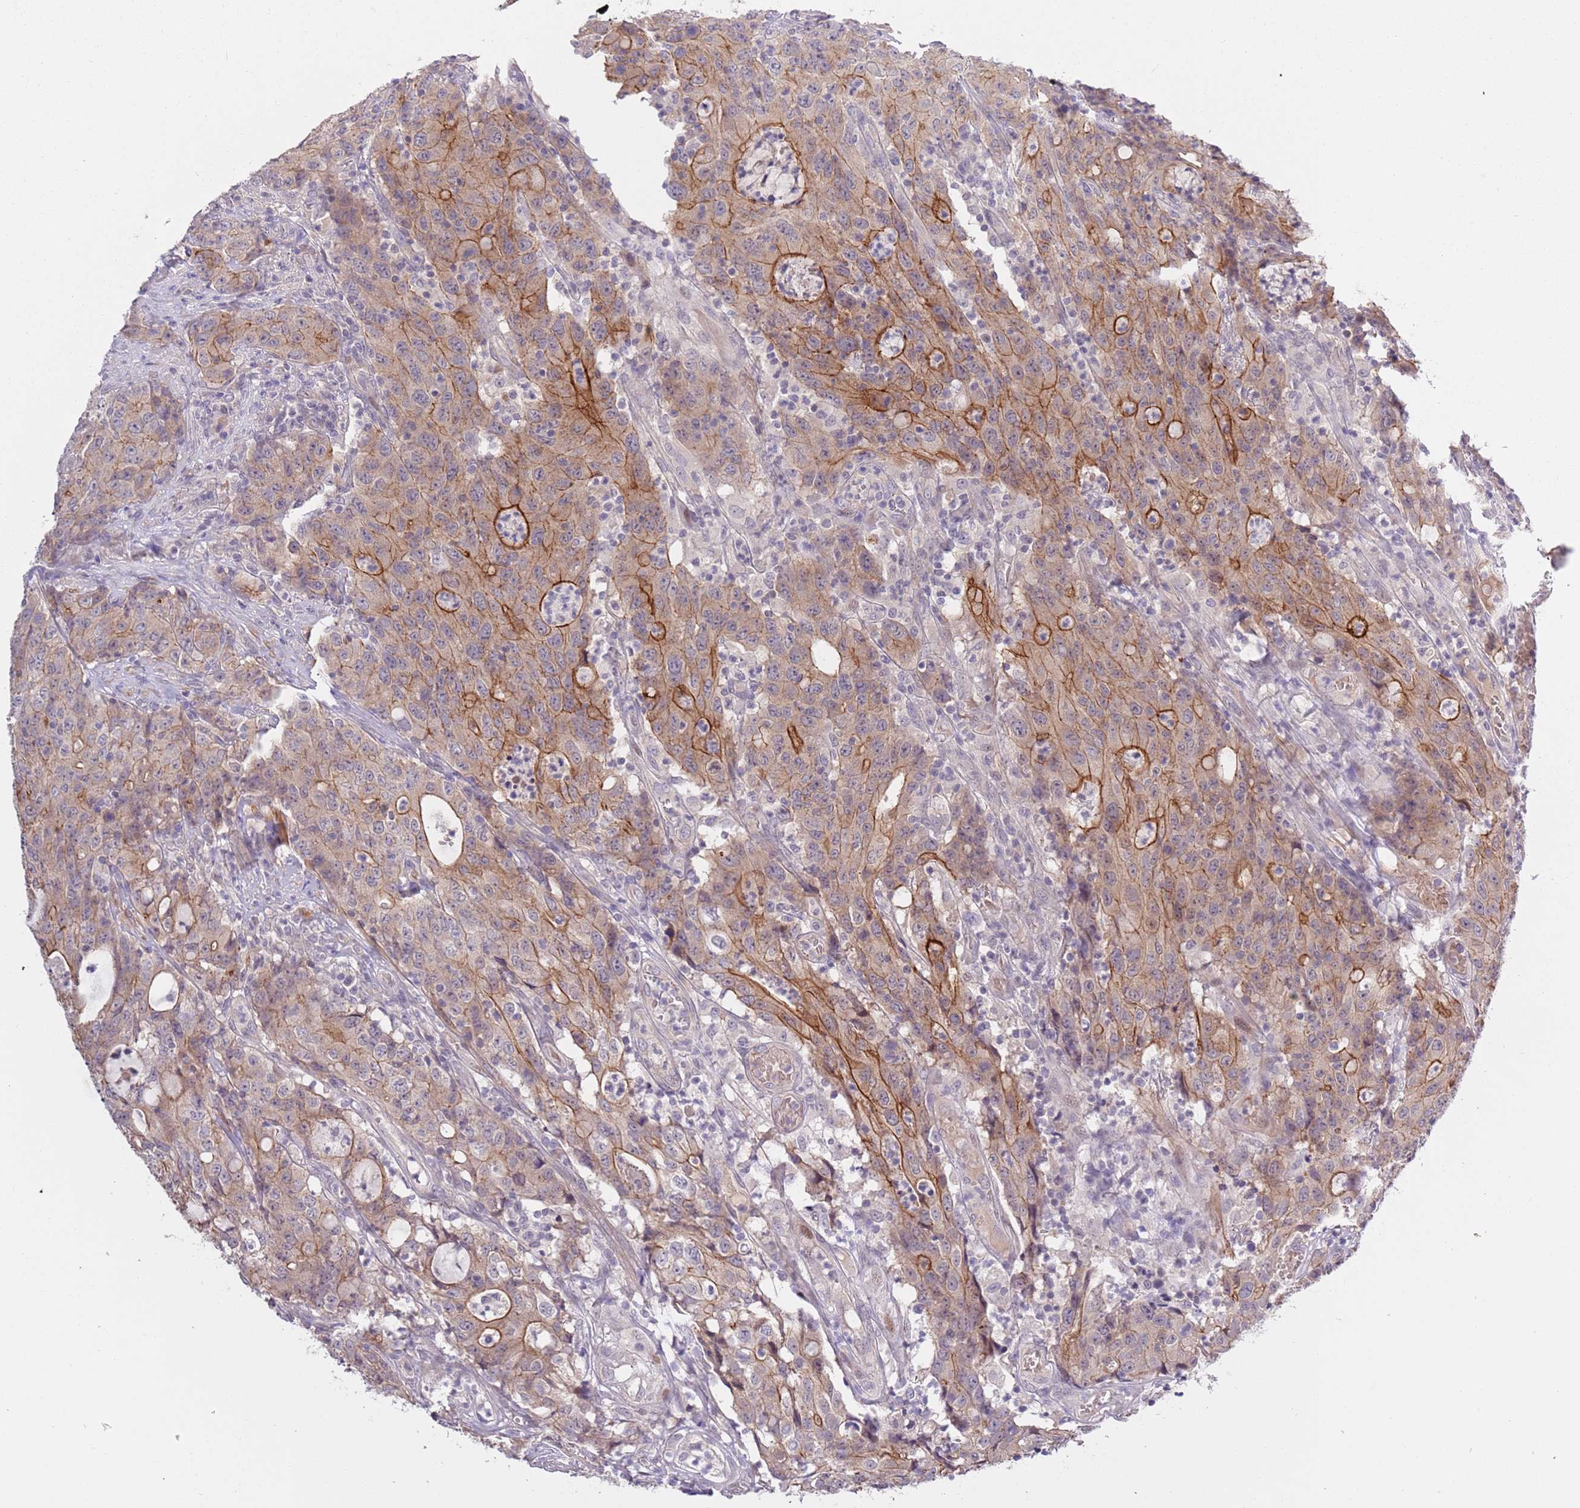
{"staining": {"intensity": "moderate", "quantity": ">75%", "location": "cytoplasmic/membranous"}, "tissue": "colorectal cancer", "cell_type": "Tumor cells", "image_type": "cancer", "snomed": [{"axis": "morphology", "description": "Adenocarcinoma, NOS"}, {"axis": "topography", "description": "Colon"}], "caption": "A histopathology image showing moderate cytoplasmic/membranous expression in about >75% of tumor cells in colorectal adenocarcinoma, as visualized by brown immunohistochemical staining.", "gene": "SHROOM3", "patient": {"sex": "male", "age": 83}}